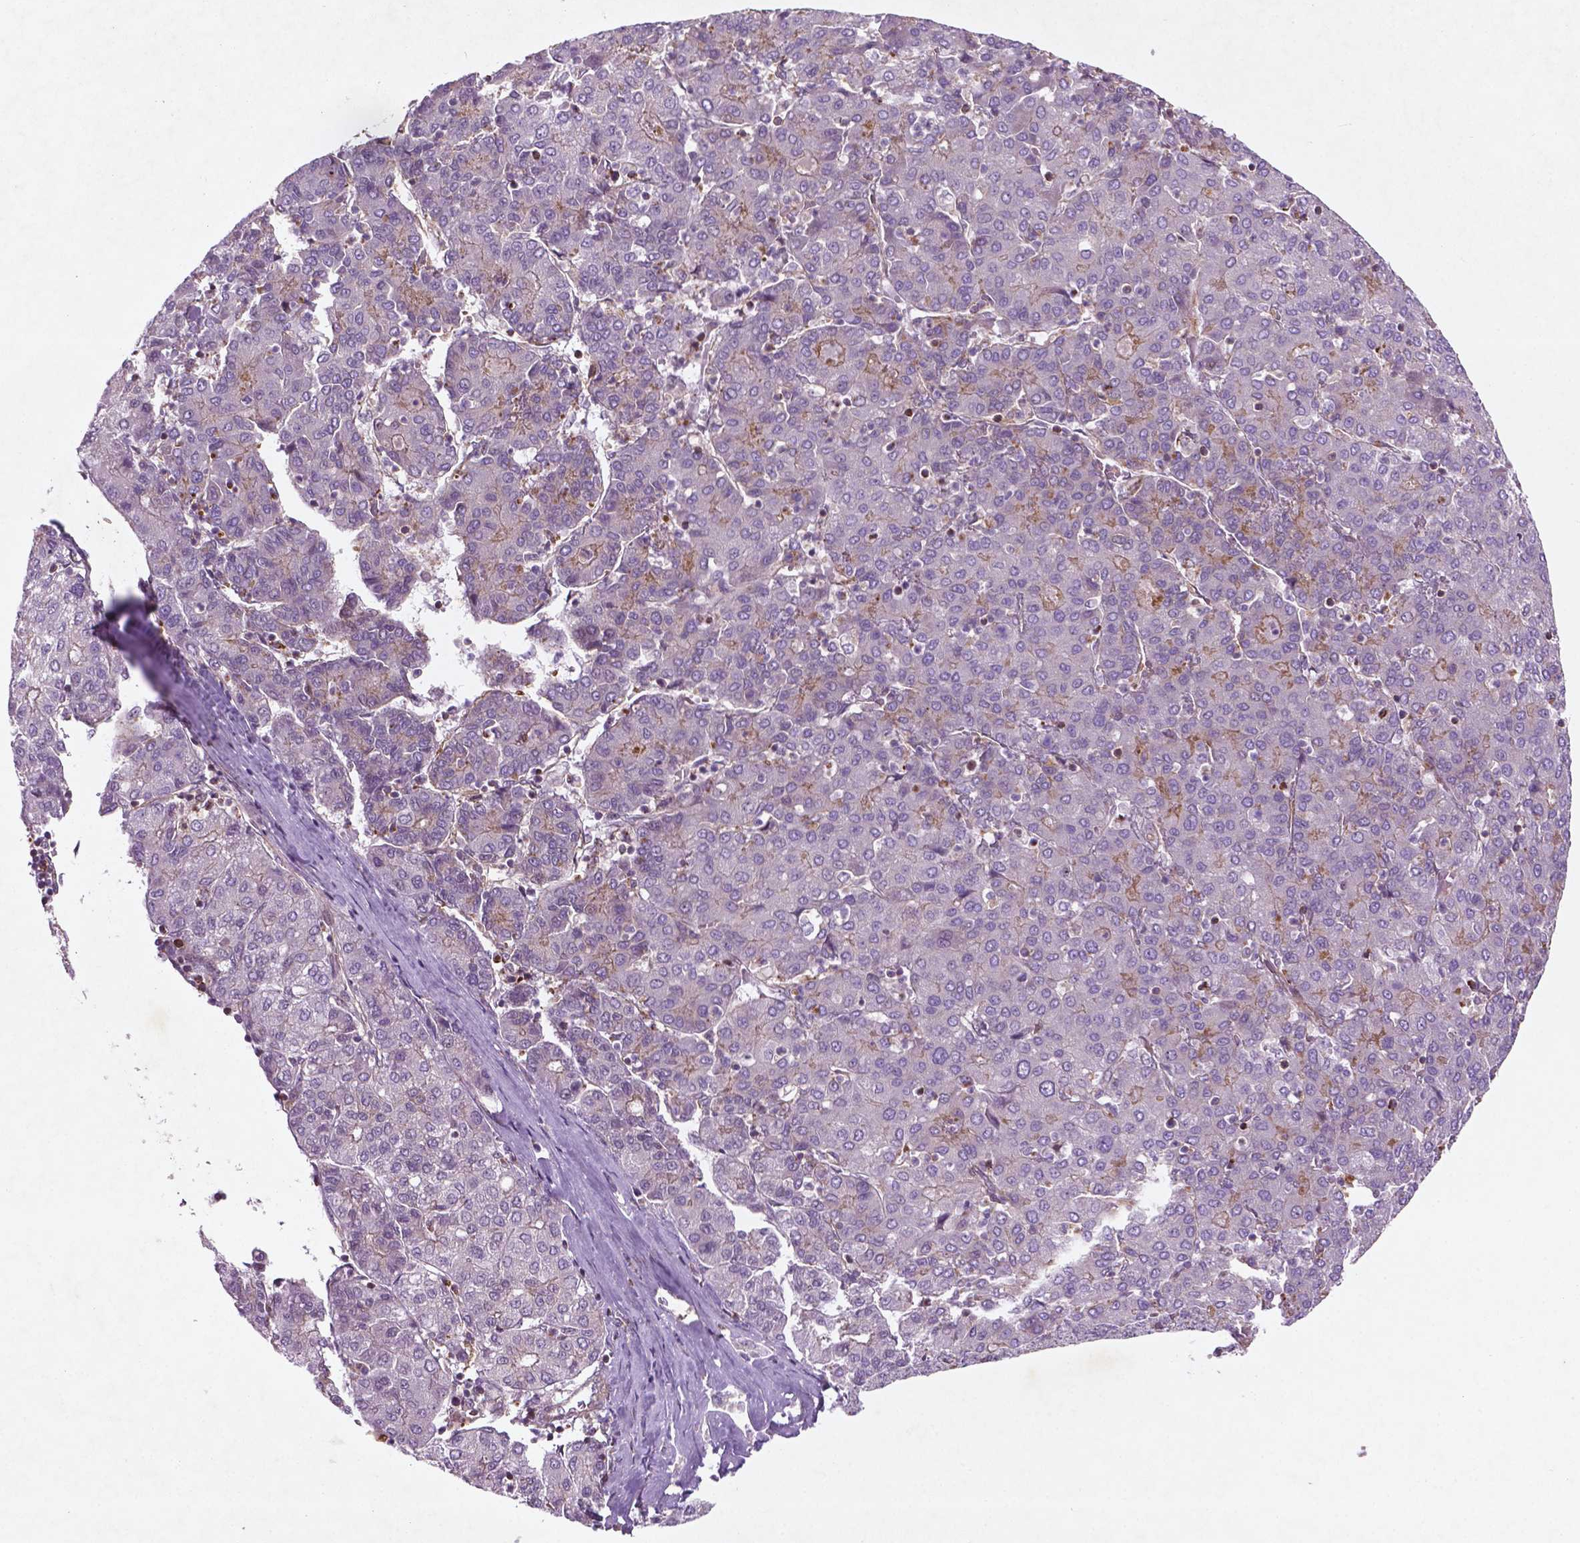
{"staining": {"intensity": "weak", "quantity": "<25%", "location": "cytoplasmic/membranous"}, "tissue": "liver cancer", "cell_type": "Tumor cells", "image_type": "cancer", "snomed": [{"axis": "morphology", "description": "Carcinoma, Hepatocellular, NOS"}, {"axis": "topography", "description": "Liver"}], "caption": "A high-resolution photomicrograph shows immunohistochemistry (IHC) staining of liver hepatocellular carcinoma, which demonstrates no significant staining in tumor cells. (DAB immunohistochemistry (IHC), high magnification).", "gene": "TCHP", "patient": {"sex": "male", "age": 65}}